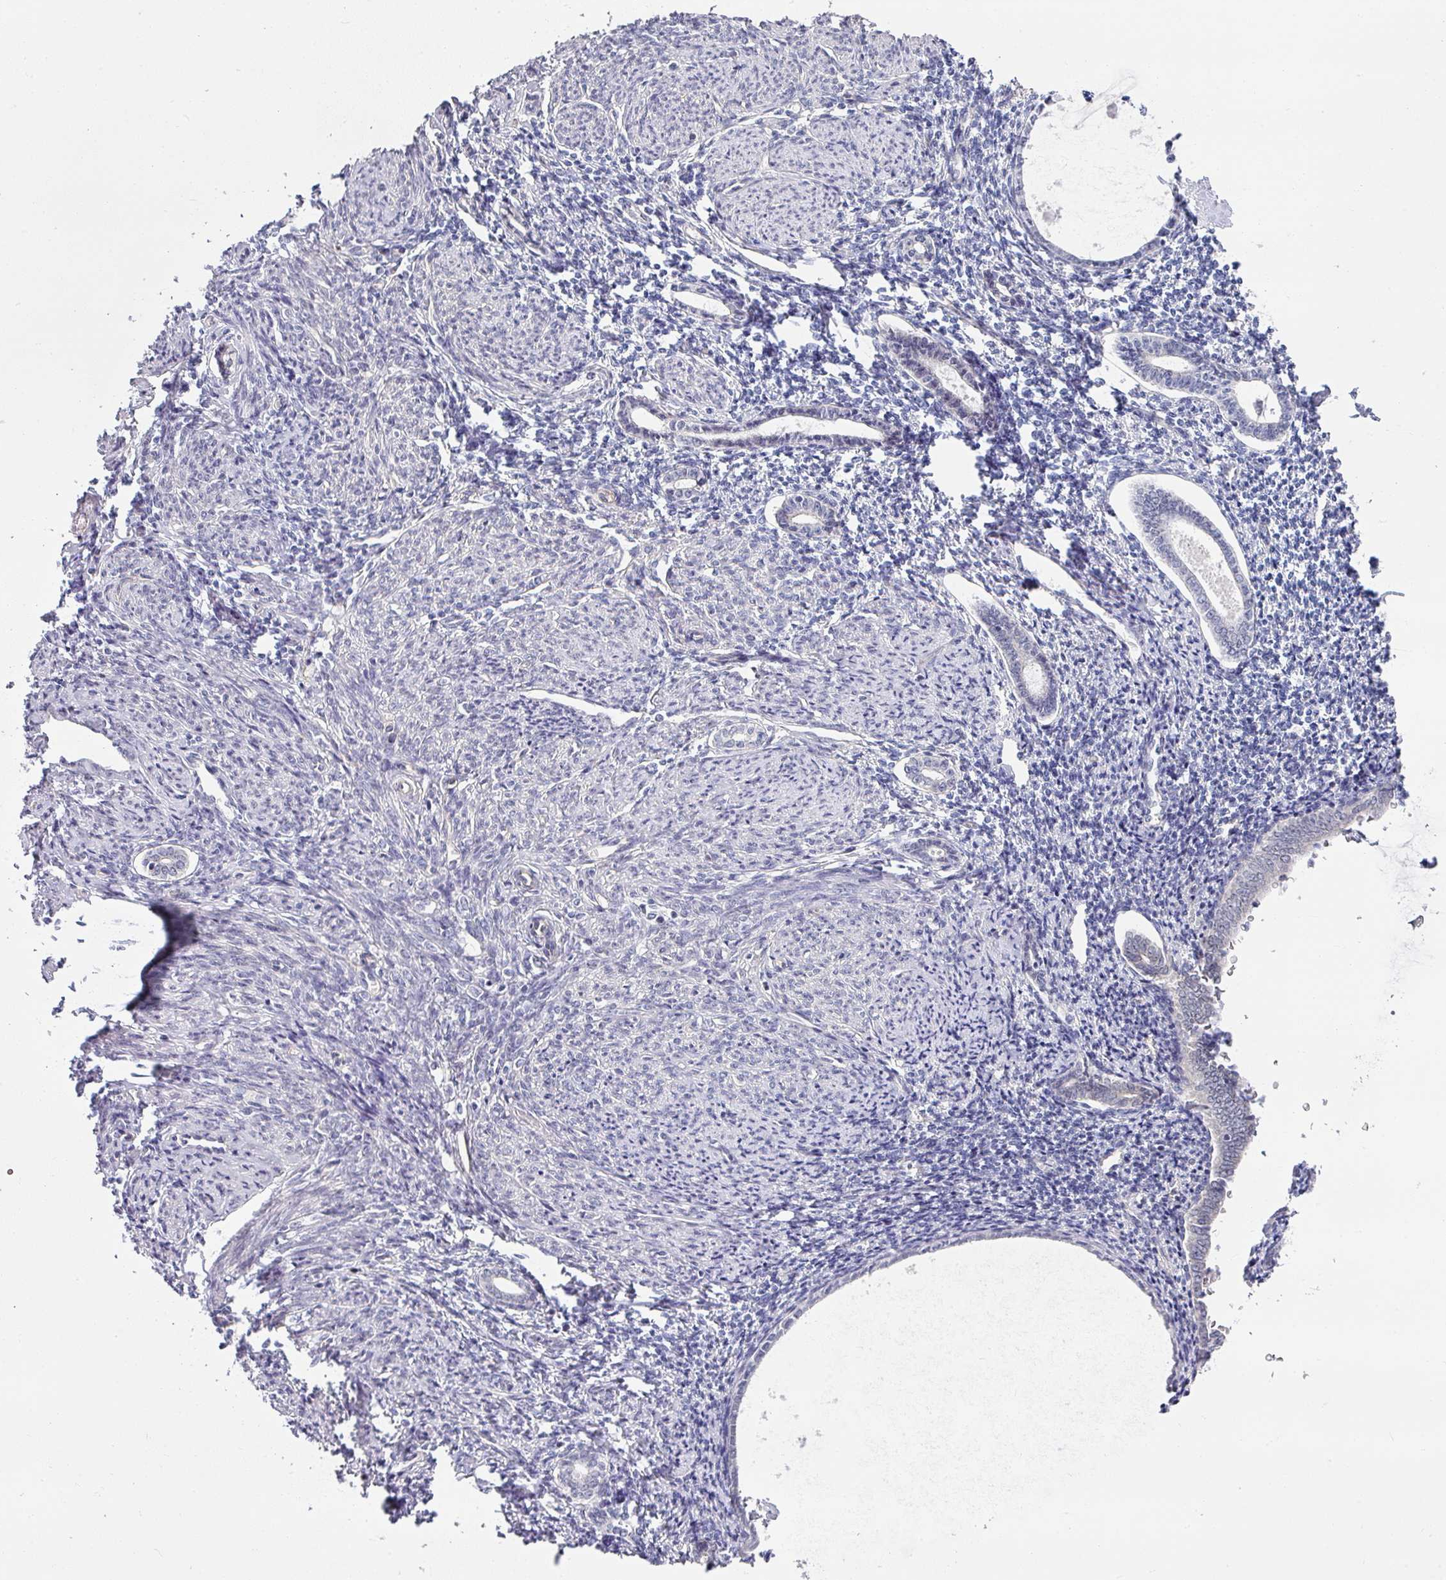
{"staining": {"intensity": "negative", "quantity": "none", "location": "none"}, "tissue": "endometrium", "cell_type": "Cells in endometrial stroma", "image_type": "normal", "snomed": [{"axis": "morphology", "description": "Normal tissue, NOS"}, {"axis": "topography", "description": "Endometrium"}], "caption": "IHC histopathology image of normal endometrium stained for a protein (brown), which displays no expression in cells in endometrial stroma. The staining was performed using DAB to visualize the protein expression in brown, while the nuclei were stained in blue with hematoxylin (Magnification: 20x).", "gene": "TMED5", "patient": {"sex": "female", "age": 63}}